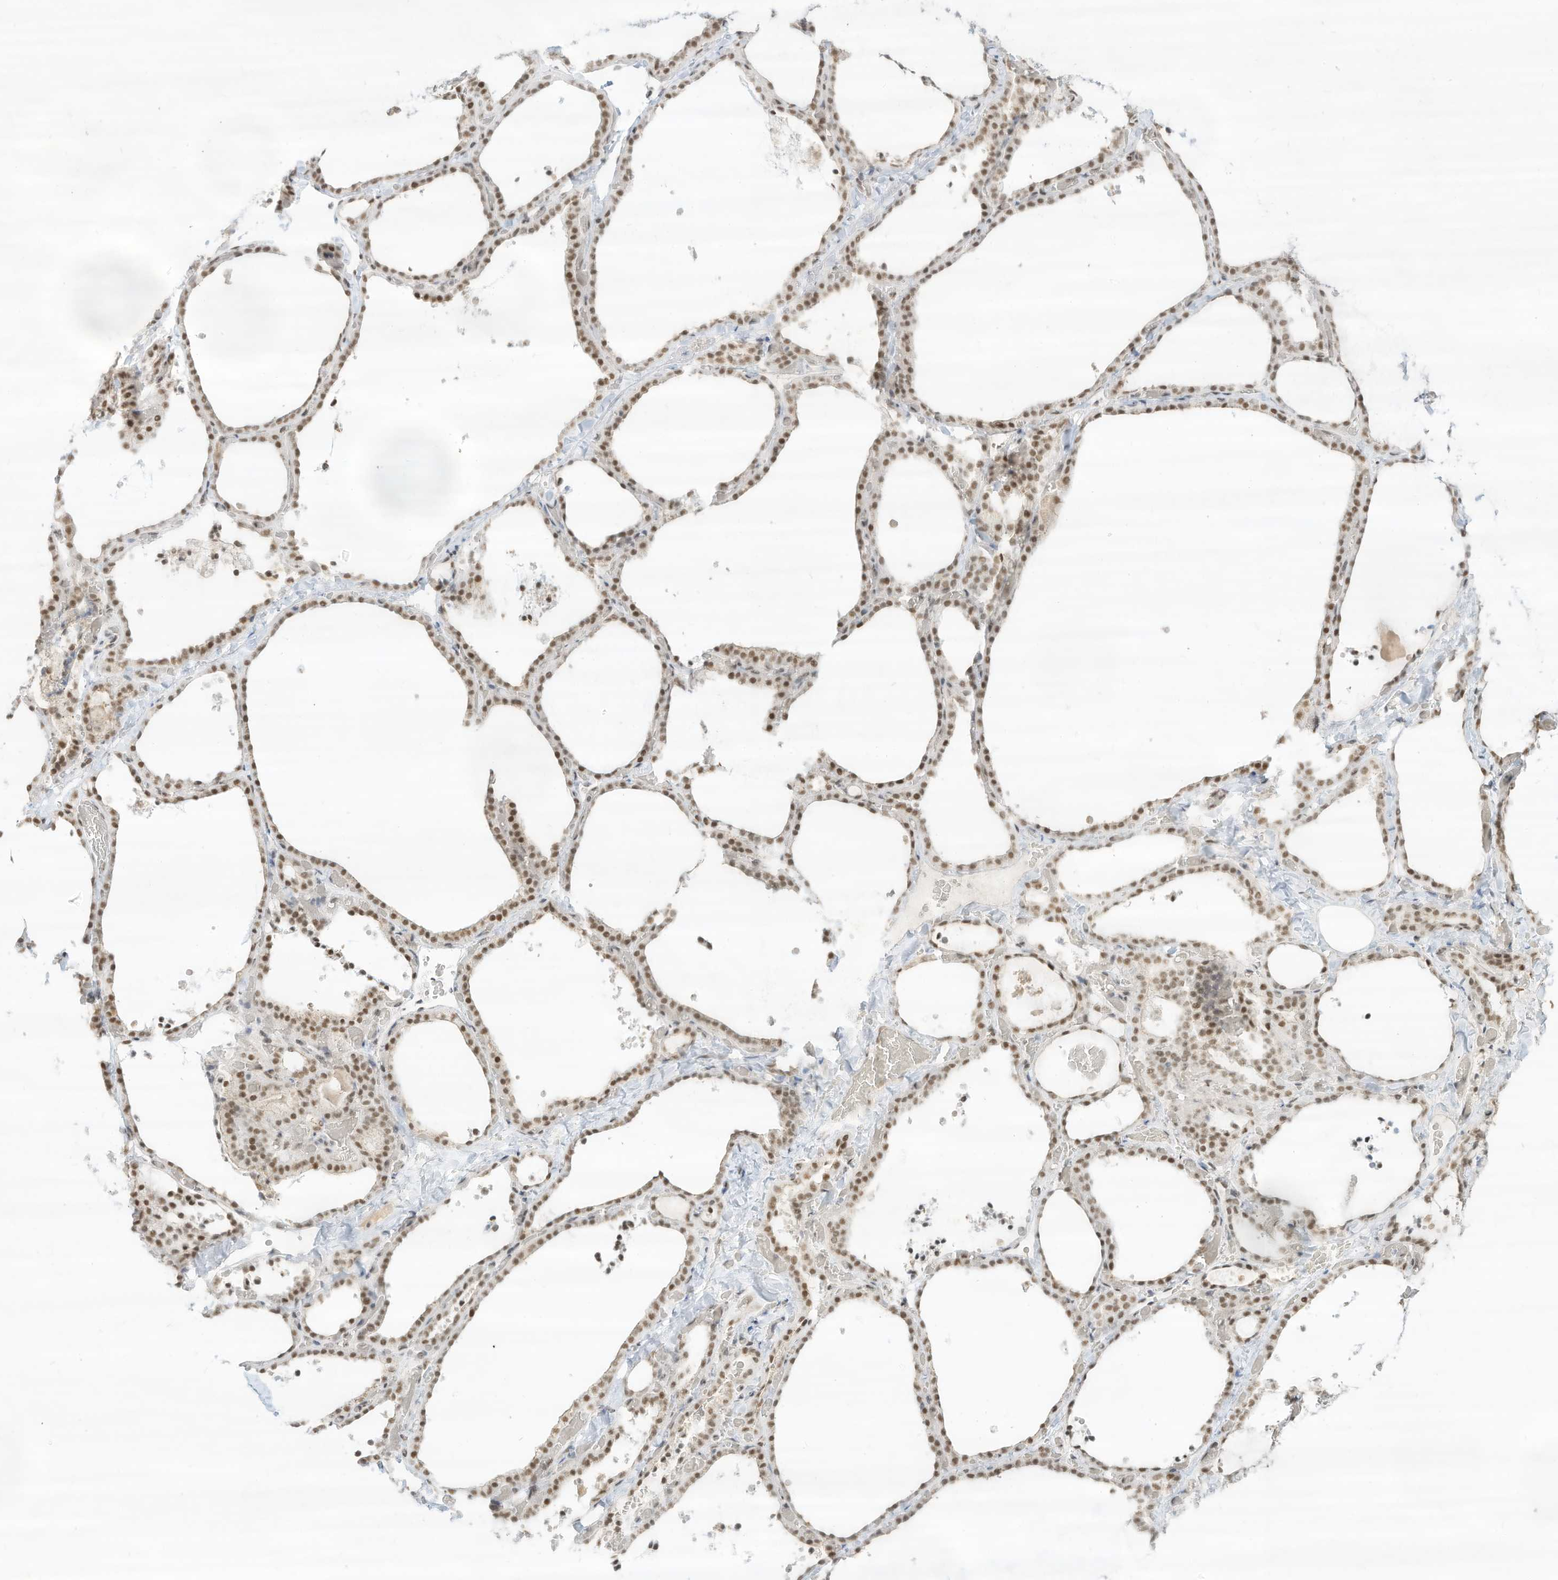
{"staining": {"intensity": "moderate", "quantity": ">75%", "location": "nuclear"}, "tissue": "thyroid gland", "cell_type": "Glandular cells", "image_type": "normal", "snomed": [{"axis": "morphology", "description": "Normal tissue, NOS"}, {"axis": "topography", "description": "Thyroid gland"}], "caption": "Human thyroid gland stained with a brown dye demonstrates moderate nuclear positive expression in about >75% of glandular cells.", "gene": "NHSL1", "patient": {"sex": "female", "age": 22}}